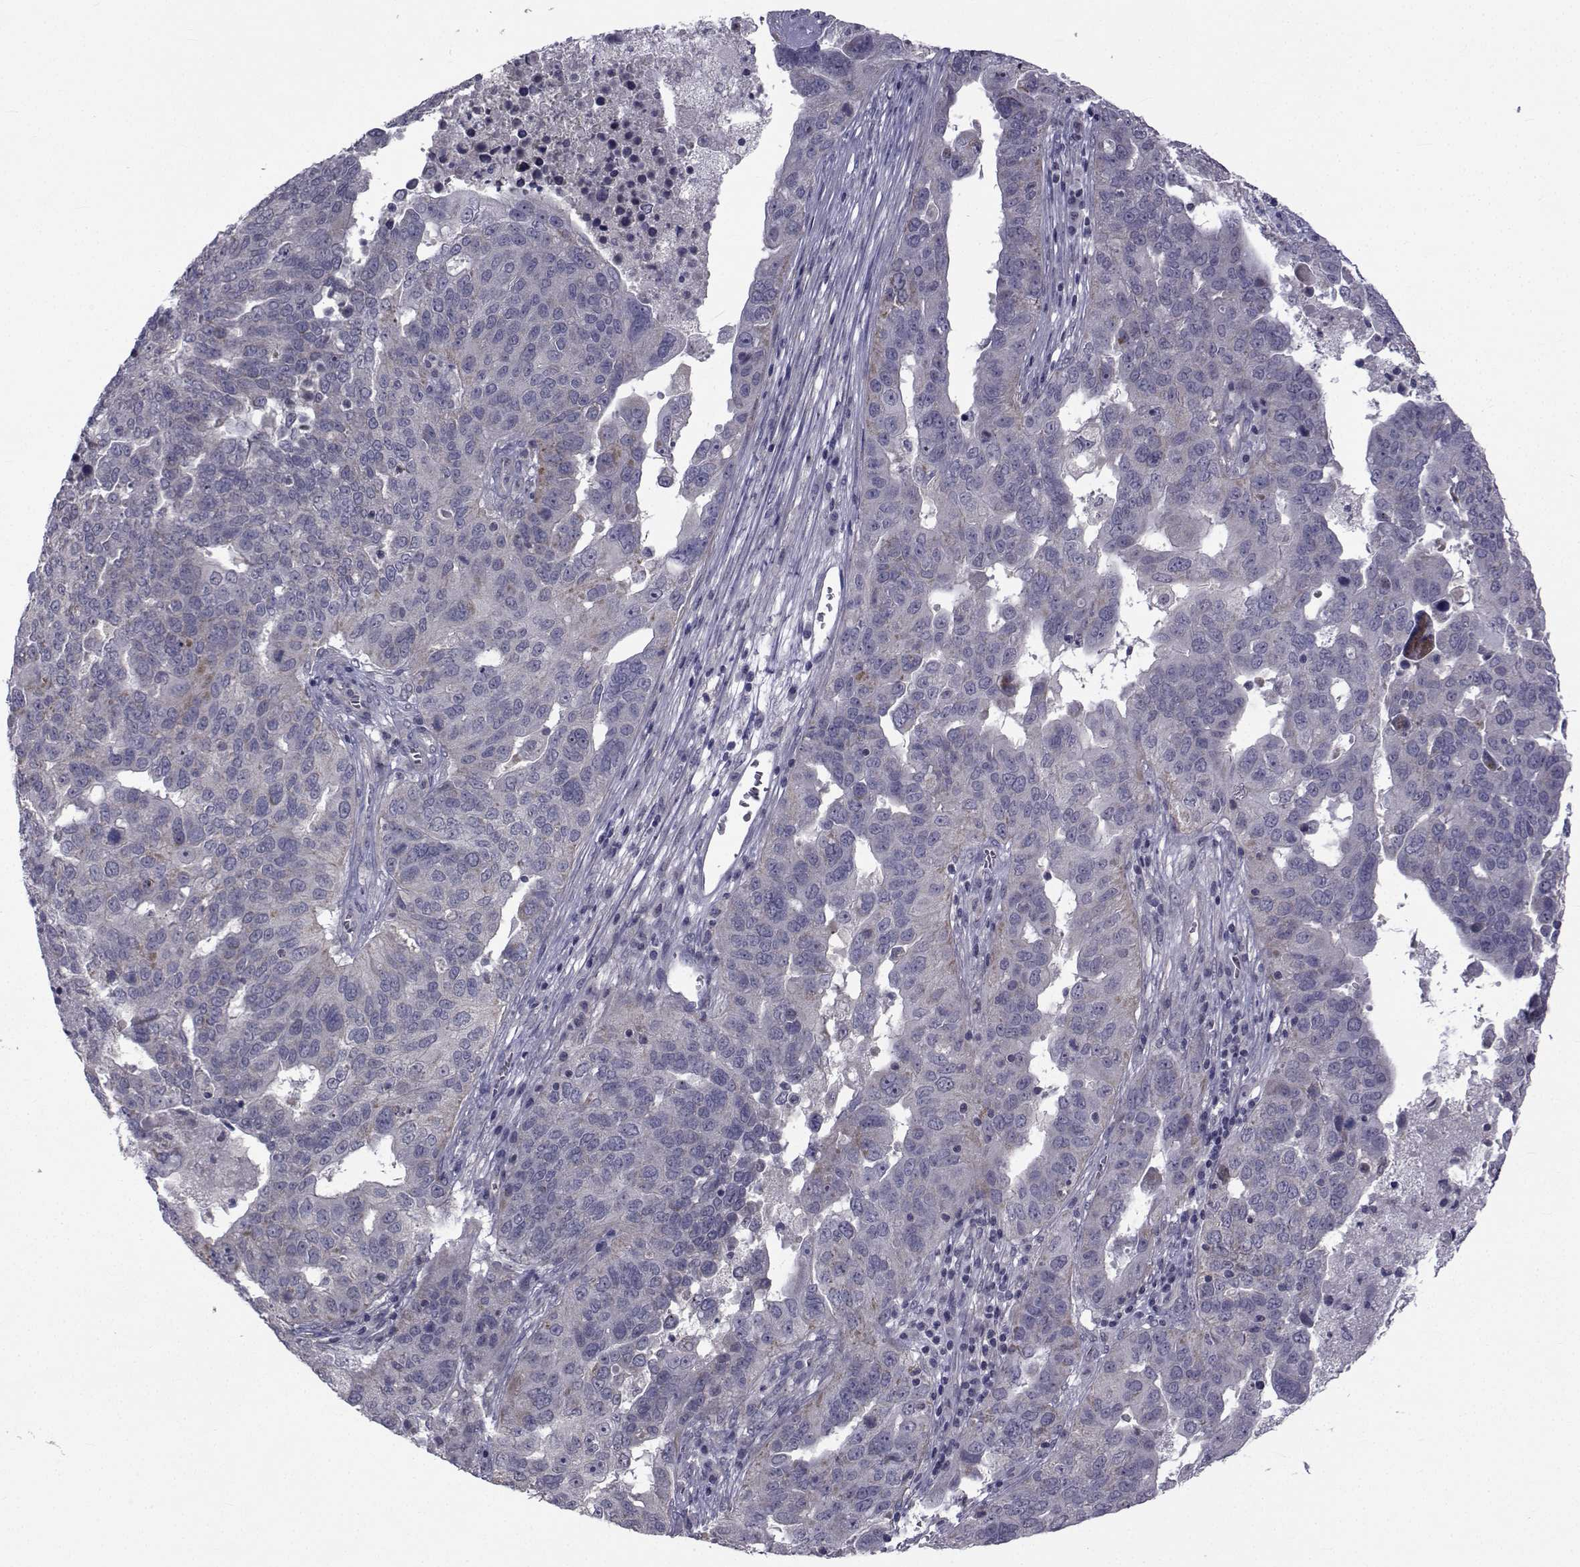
{"staining": {"intensity": "weak", "quantity": "<25%", "location": "cytoplasmic/membranous"}, "tissue": "ovarian cancer", "cell_type": "Tumor cells", "image_type": "cancer", "snomed": [{"axis": "morphology", "description": "Carcinoma, endometroid"}, {"axis": "topography", "description": "Soft tissue"}, {"axis": "topography", "description": "Ovary"}], "caption": "Tumor cells are negative for protein expression in human endometroid carcinoma (ovarian). (DAB IHC with hematoxylin counter stain).", "gene": "CFAP74", "patient": {"sex": "female", "age": 52}}